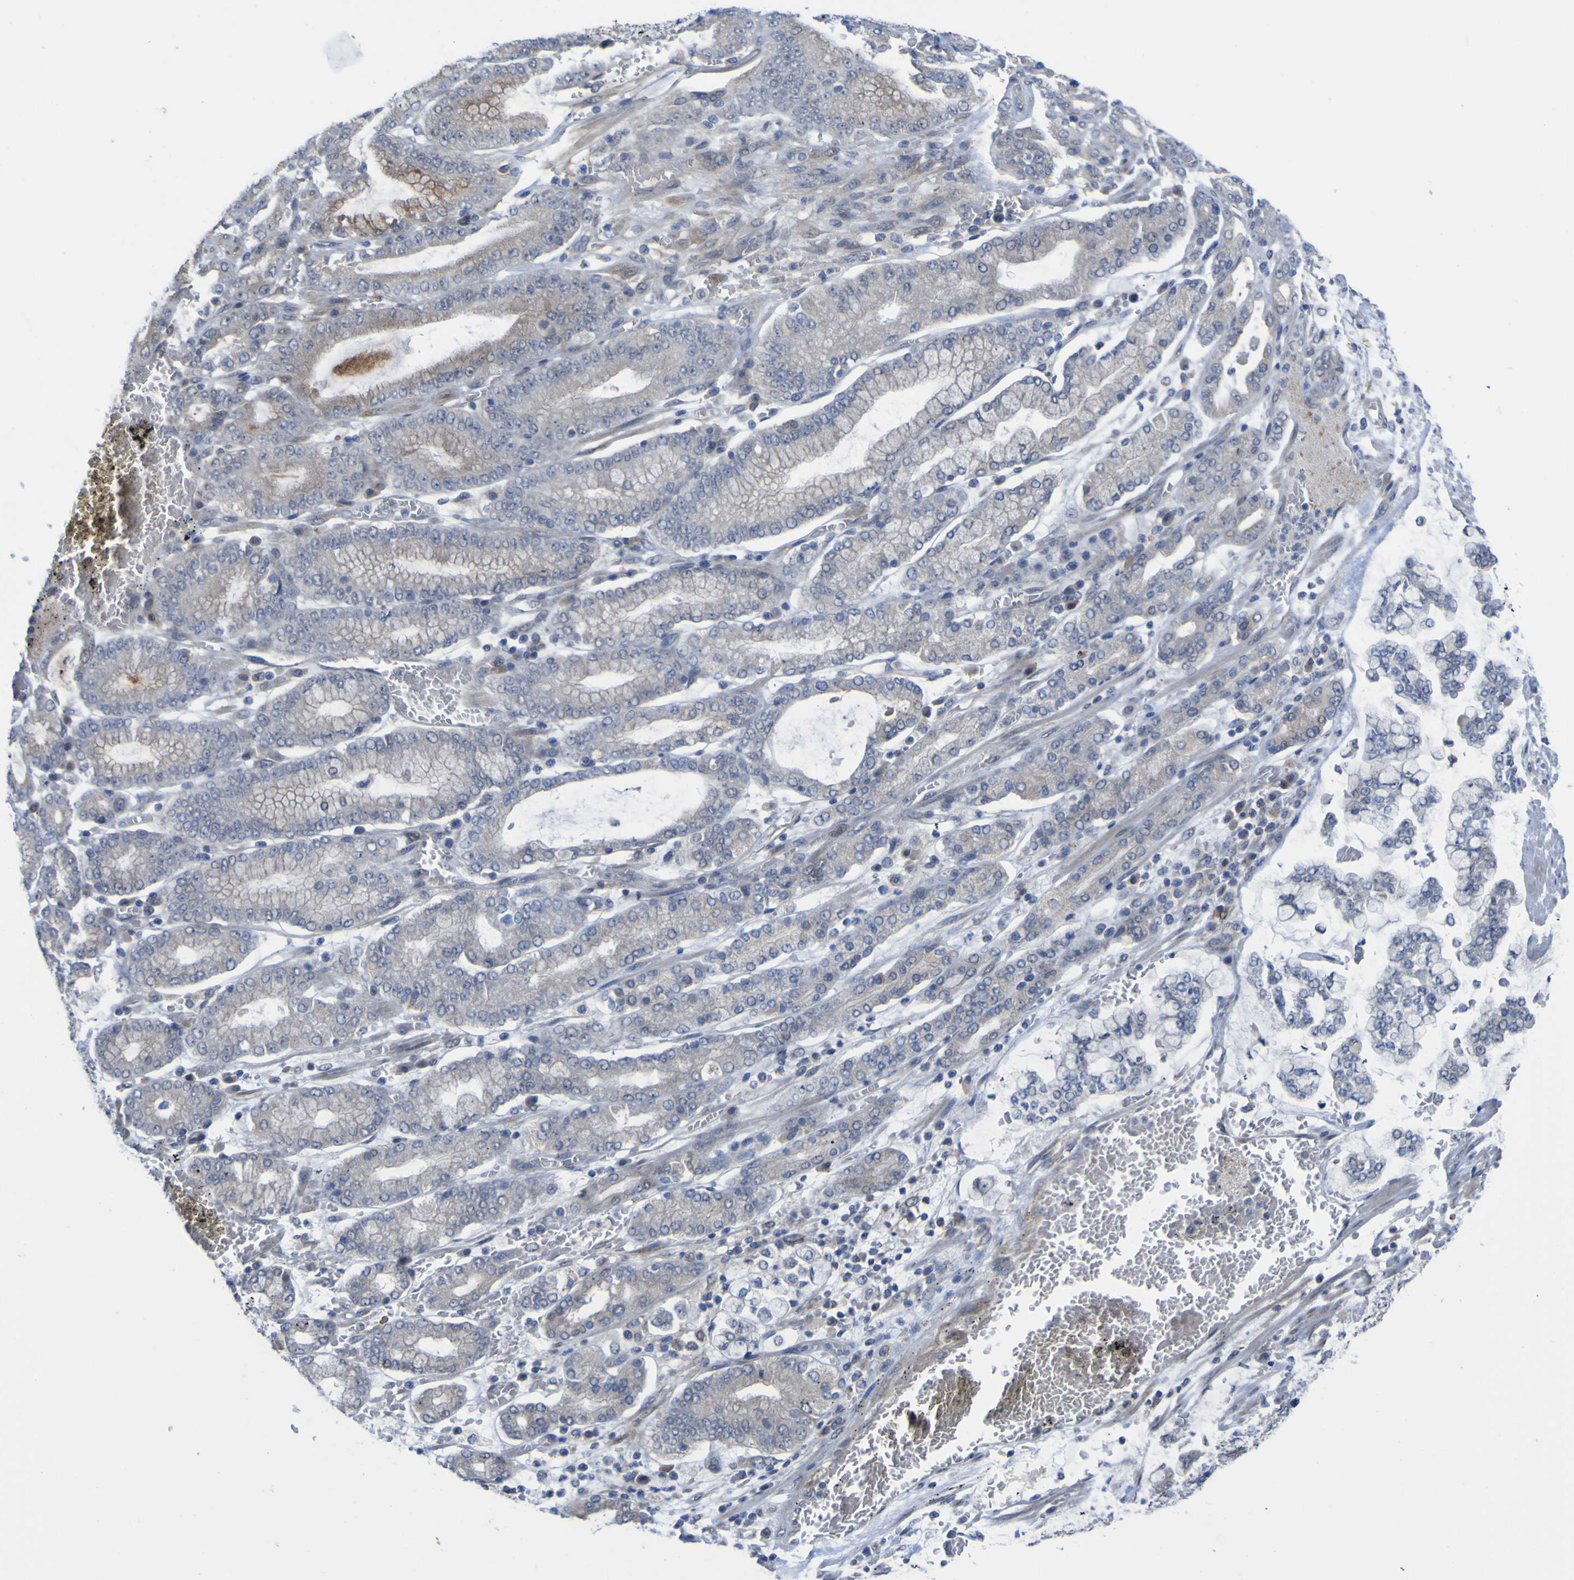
{"staining": {"intensity": "moderate", "quantity": "<25%", "location": "cytoplasmic/membranous"}, "tissue": "stomach cancer", "cell_type": "Tumor cells", "image_type": "cancer", "snomed": [{"axis": "morphology", "description": "Normal tissue, NOS"}, {"axis": "morphology", "description": "Adenocarcinoma, NOS"}, {"axis": "topography", "description": "Stomach, upper"}, {"axis": "topography", "description": "Stomach"}], "caption": "The histopathology image demonstrates immunohistochemical staining of stomach cancer. There is moderate cytoplasmic/membranous staining is present in about <25% of tumor cells. The staining was performed using DAB, with brown indicating positive protein expression. Nuclei are stained blue with hematoxylin.", "gene": "TNFRSF11A", "patient": {"sex": "male", "age": 76}}